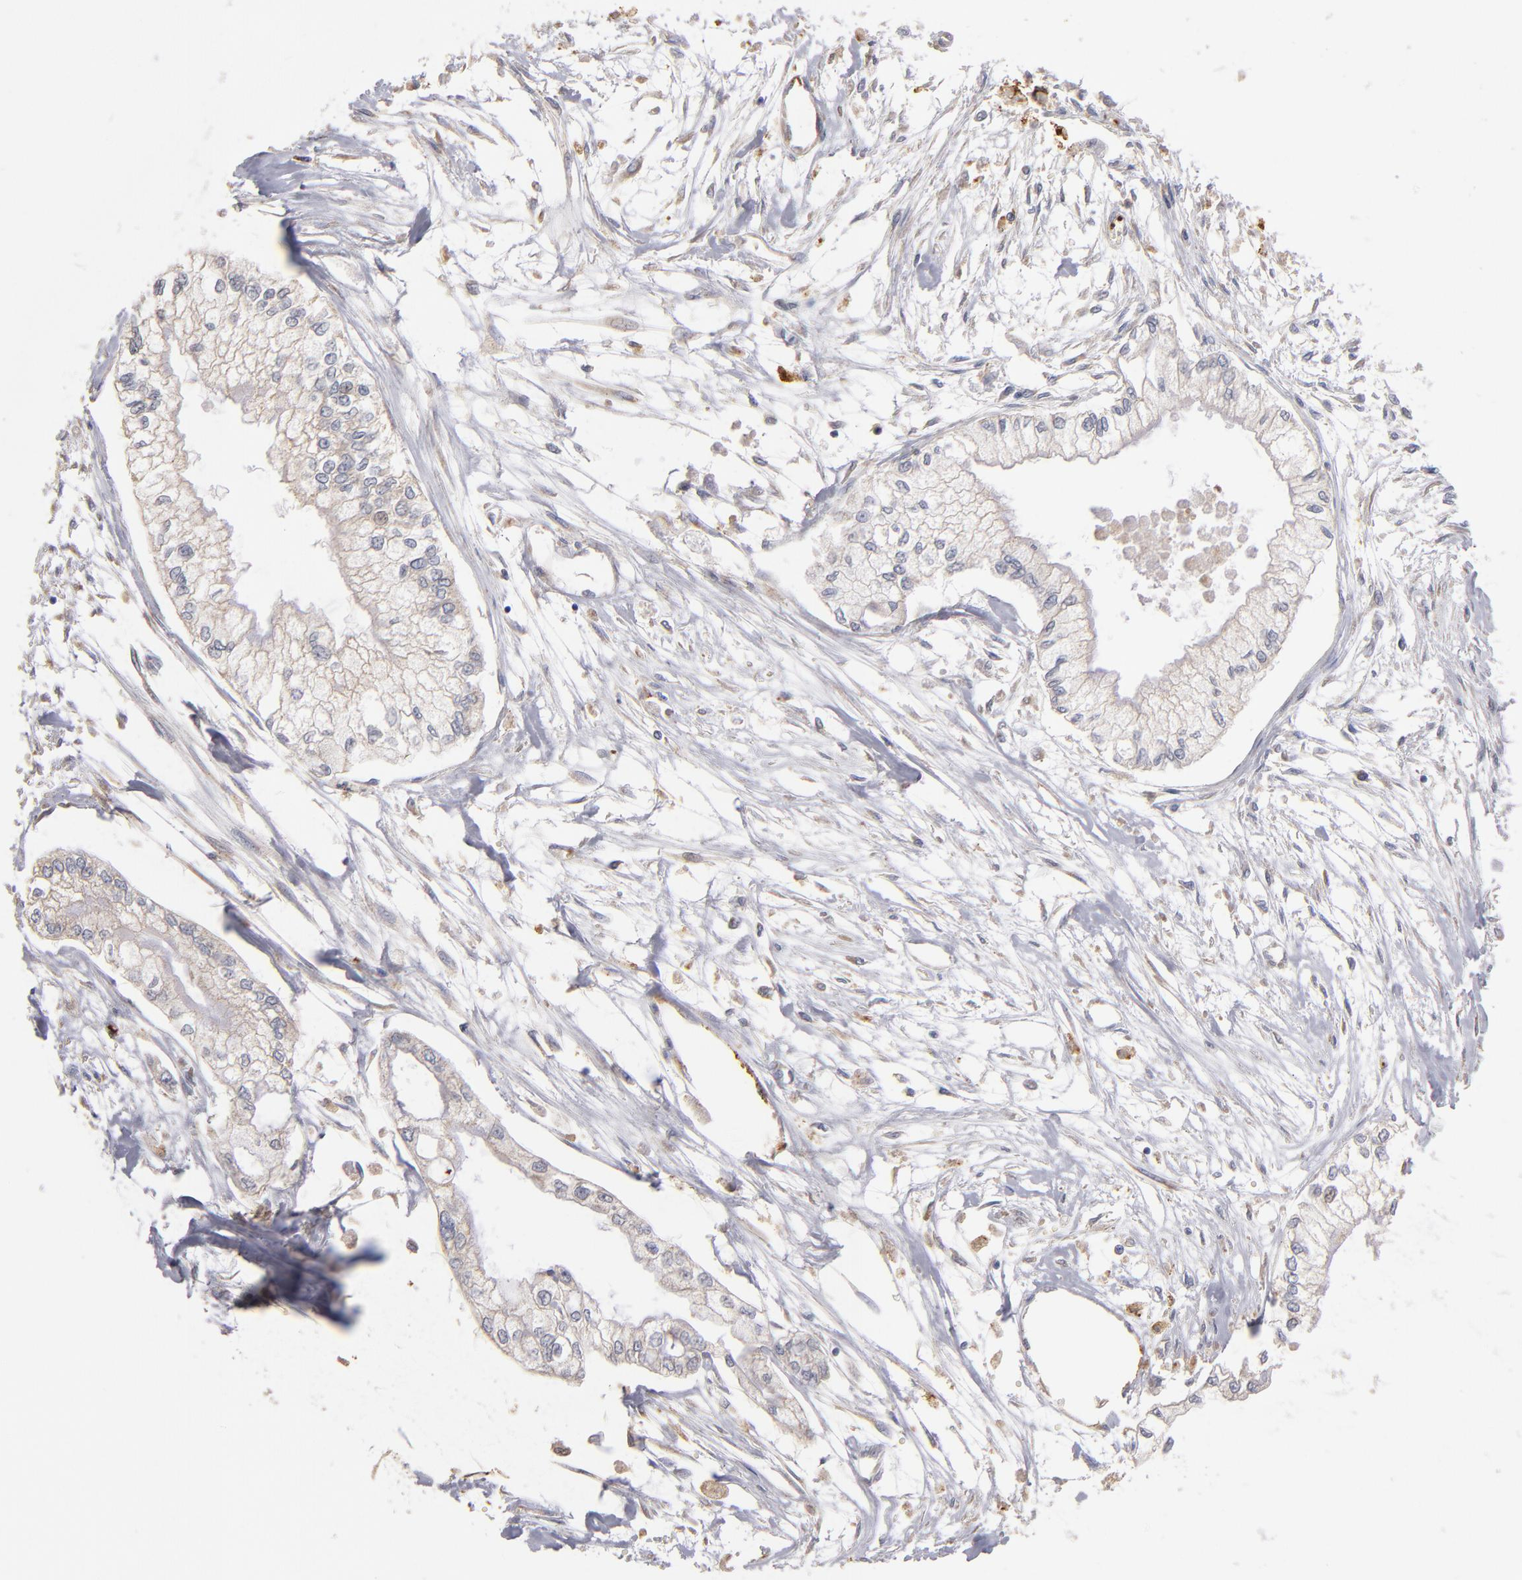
{"staining": {"intensity": "weak", "quantity": "25%-75%", "location": "cytoplasmic/membranous"}, "tissue": "pancreatic cancer", "cell_type": "Tumor cells", "image_type": "cancer", "snomed": [{"axis": "morphology", "description": "Adenocarcinoma, NOS"}, {"axis": "topography", "description": "Pancreas"}], "caption": "Protein analysis of pancreatic cancer tissue reveals weak cytoplasmic/membranous positivity in approximately 25%-75% of tumor cells.", "gene": "SELP", "patient": {"sex": "male", "age": 79}}